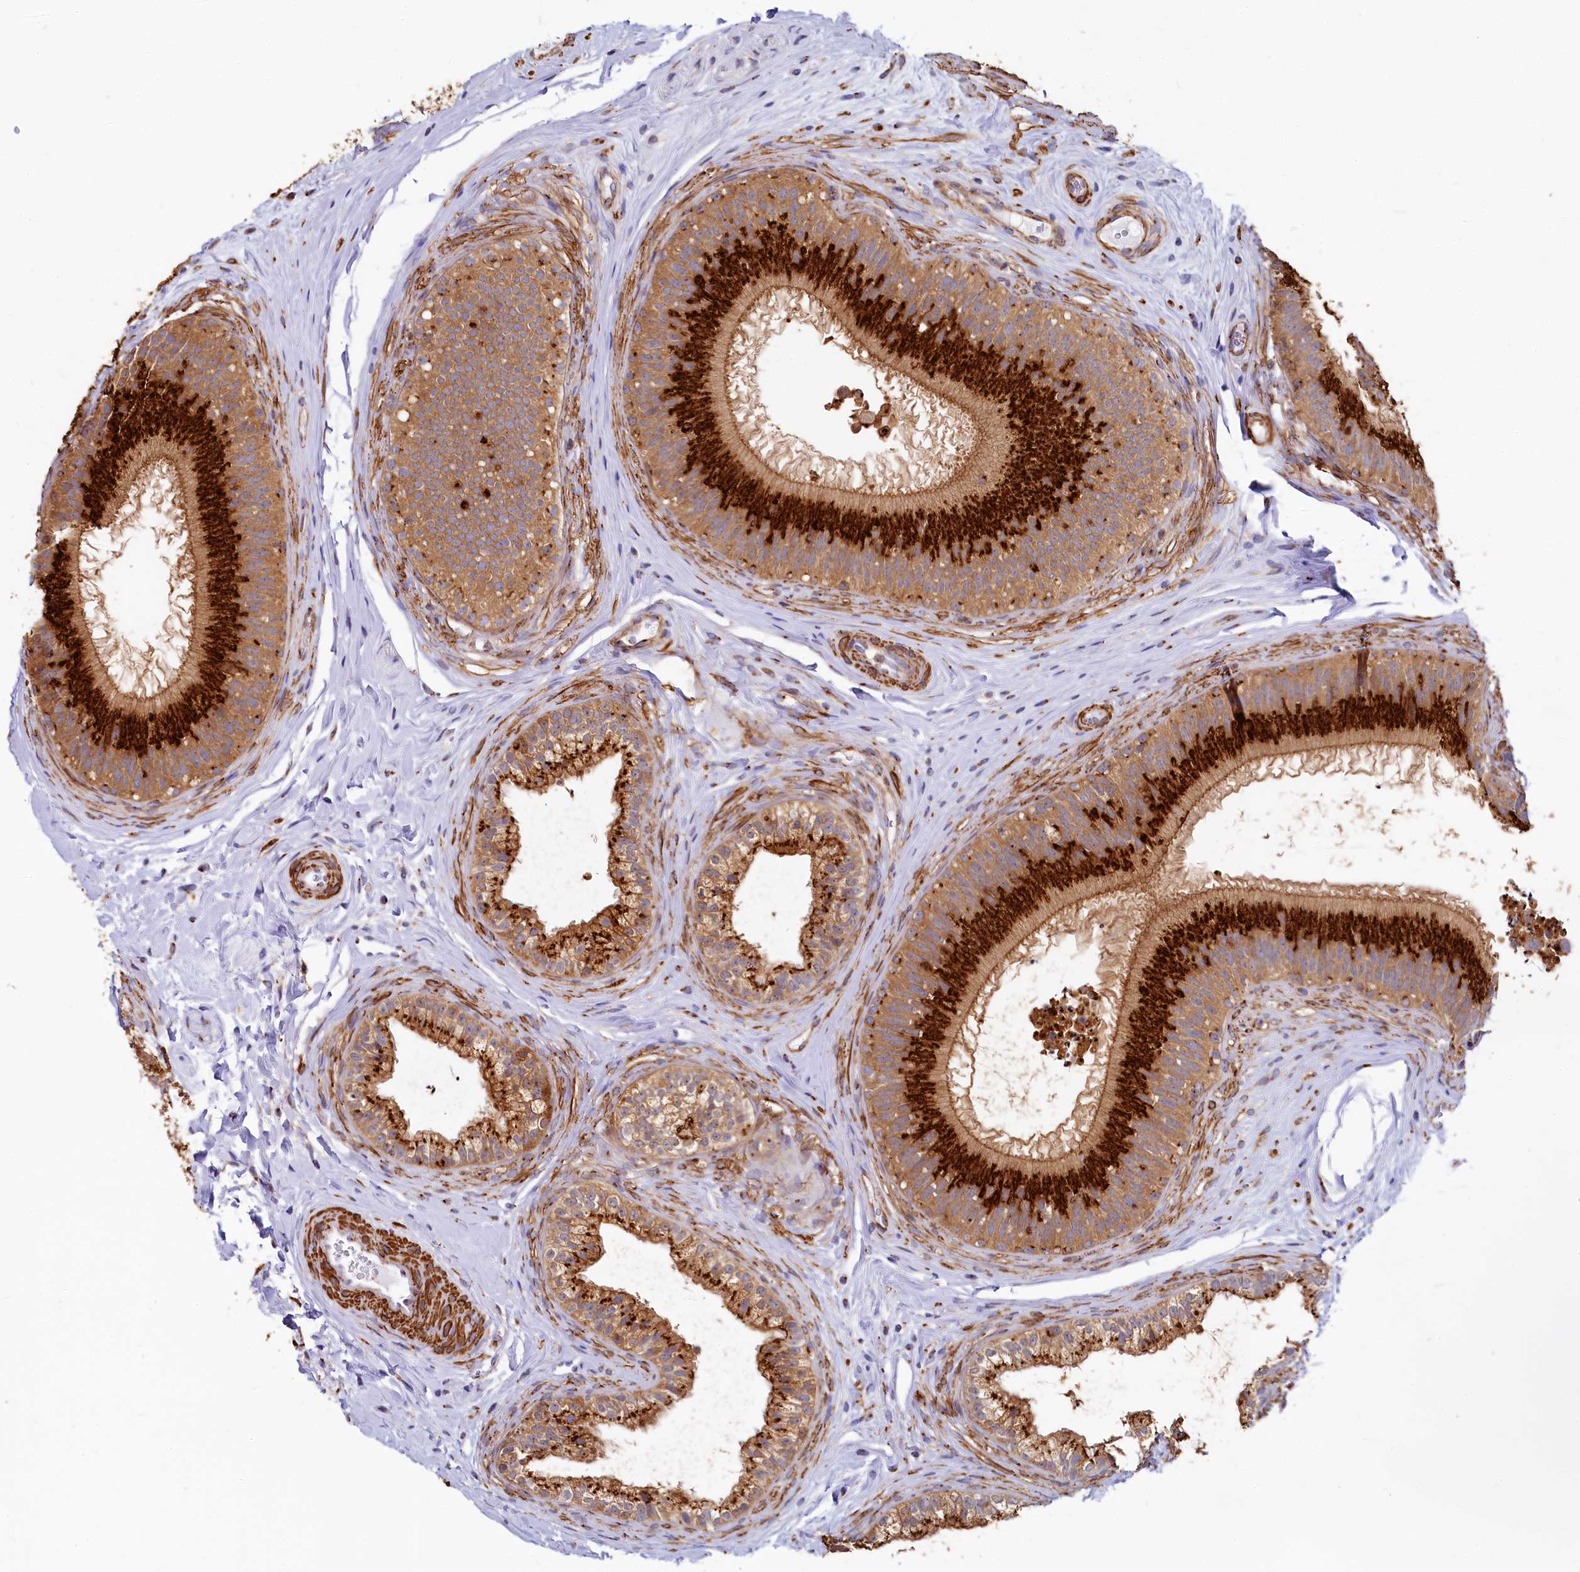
{"staining": {"intensity": "strong", "quantity": ">75%", "location": "cytoplasmic/membranous"}, "tissue": "epididymis", "cell_type": "Glandular cells", "image_type": "normal", "snomed": [{"axis": "morphology", "description": "Normal tissue, NOS"}, {"axis": "topography", "description": "Epididymis"}], "caption": "Brown immunohistochemical staining in normal human epididymis reveals strong cytoplasmic/membranous staining in about >75% of glandular cells.", "gene": "BET1L", "patient": {"sex": "male", "age": 45}}